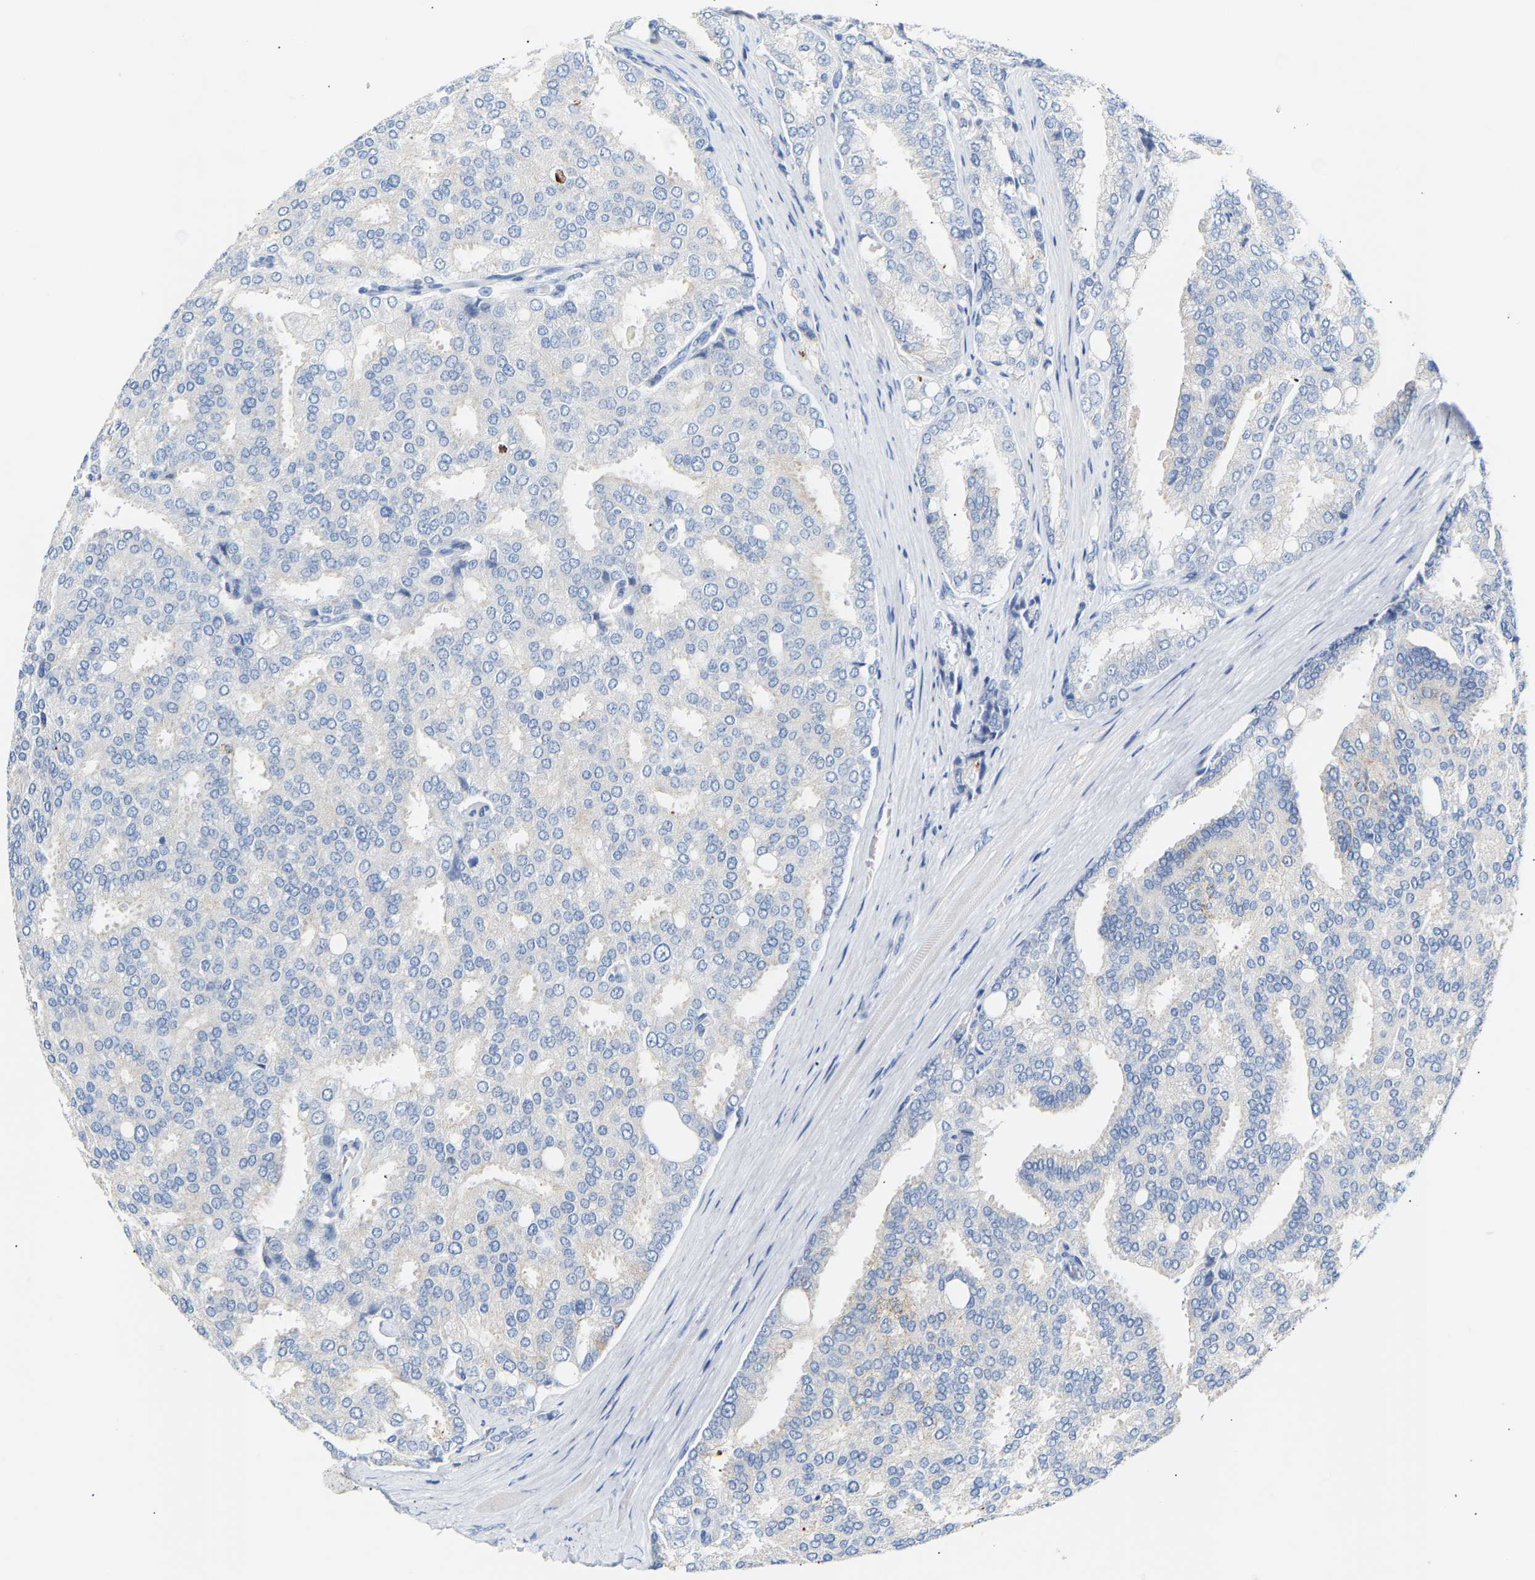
{"staining": {"intensity": "negative", "quantity": "none", "location": "none"}, "tissue": "prostate cancer", "cell_type": "Tumor cells", "image_type": "cancer", "snomed": [{"axis": "morphology", "description": "Adenocarcinoma, High grade"}, {"axis": "topography", "description": "Prostate"}], "caption": "The IHC micrograph has no significant expression in tumor cells of prostate high-grade adenocarcinoma tissue.", "gene": "PEX1", "patient": {"sex": "male", "age": 50}}